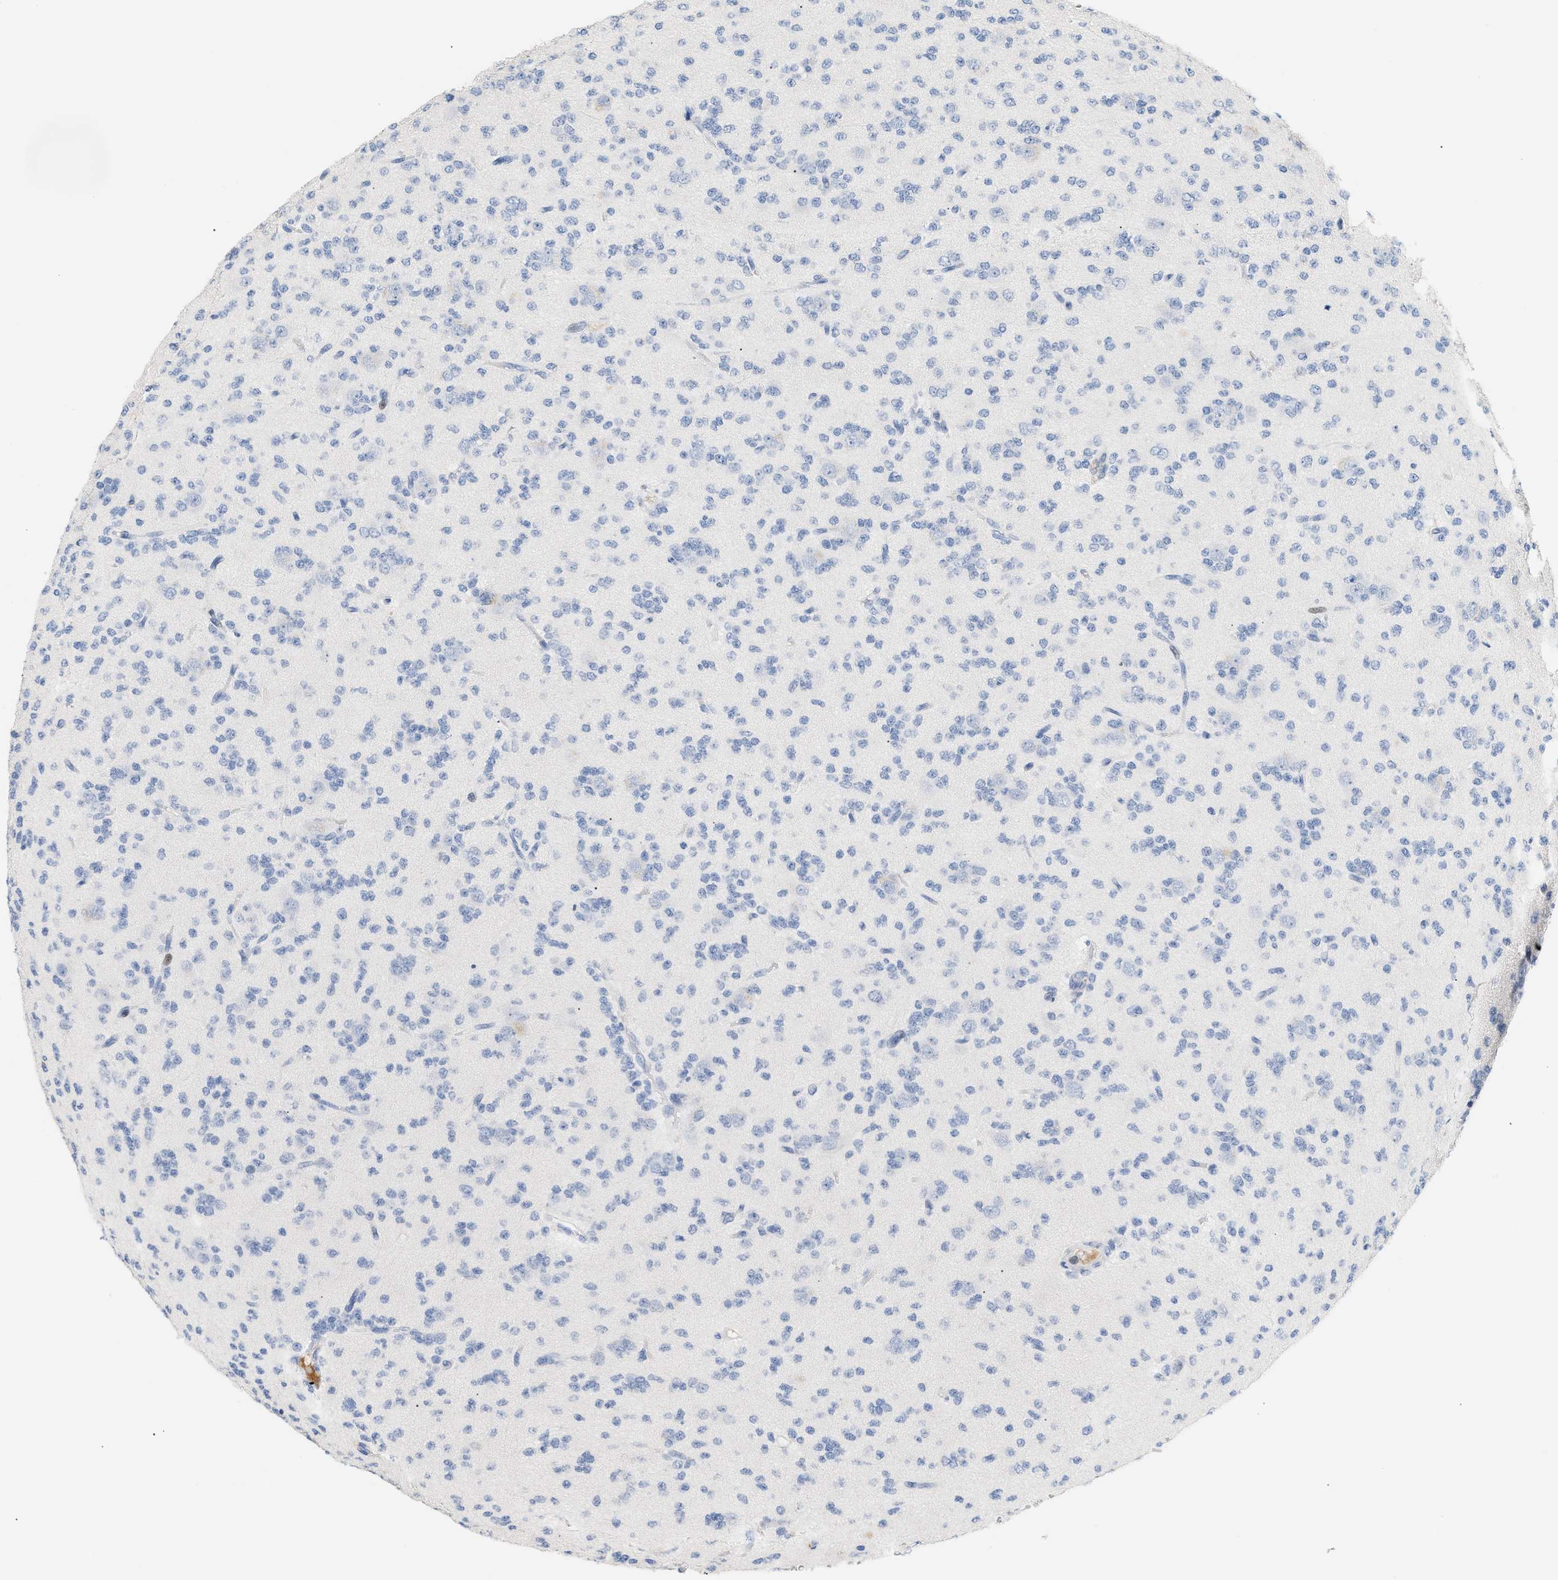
{"staining": {"intensity": "negative", "quantity": "none", "location": "none"}, "tissue": "glioma", "cell_type": "Tumor cells", "image_type": "cancer", "snomed": [{"axis": "morphology", "description": "Glioma, malignant, Low grade"}, {"axis": "topography", "description": "Brain"}], "caption": "Tumor cells are negative for protein expression in human malignant low-grade glioma.", "gene": "CFH", "patient": {"sex": "male", "age": 38}}